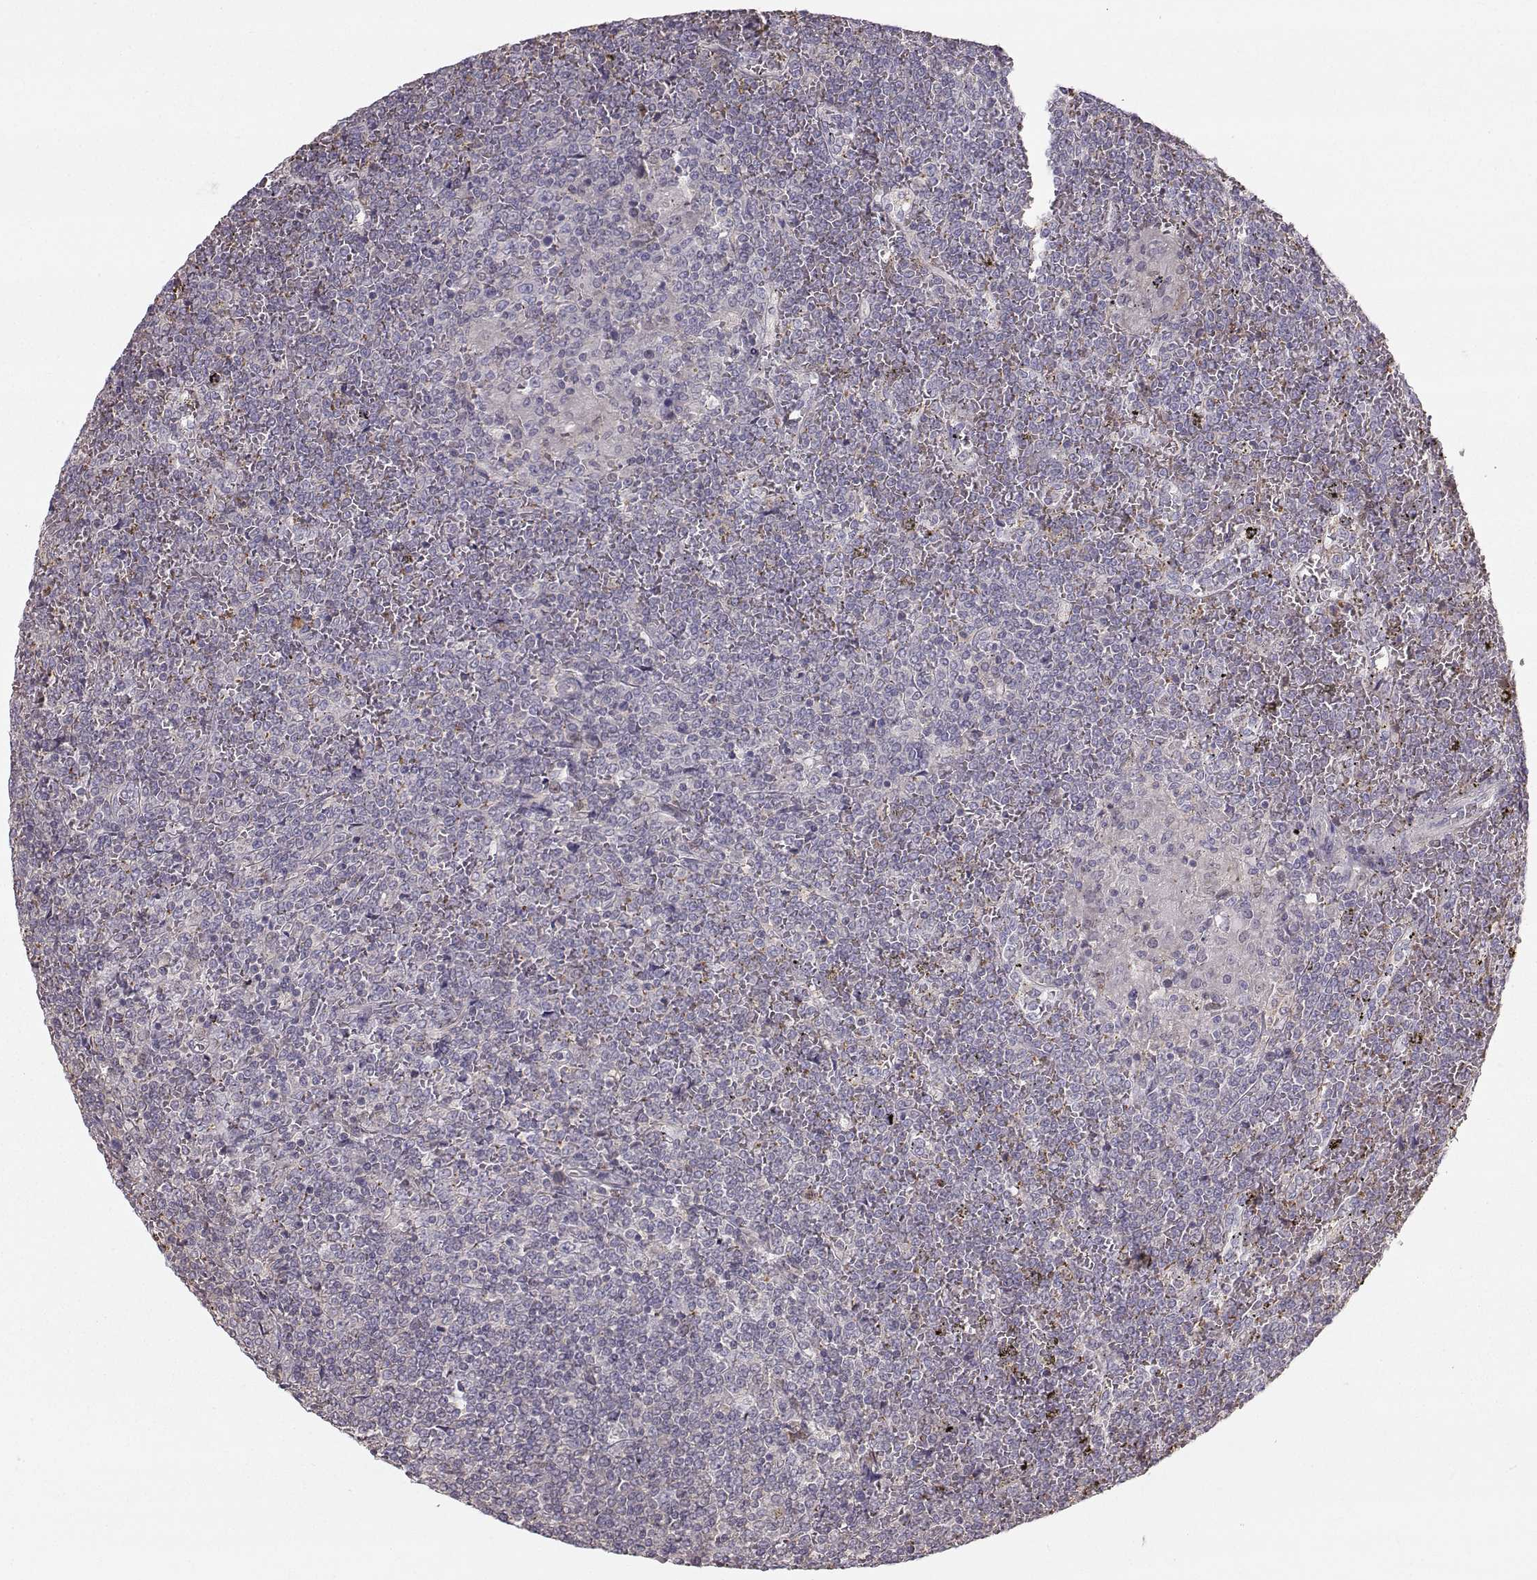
{"staining": {"intensity": "negative", "quantity": "none", "location": "none"}, "tissue": "lymphoma", "cell_type": "Tumor cells", "image_type": "cancer", "snomed": [{"axis": "morphology", "description": "Malignant lymphoma, non-Hodgkin's type, Low grade"}, {"axis": "topography", "description": "Spleen"}], "caption": "A micrograph of human low-grade malignant lymphoma, non-Hodgkin's type is negative for staining in tumor cells.", "gene": "ASB16", "patient": {"sex": "female", "age": 19}}